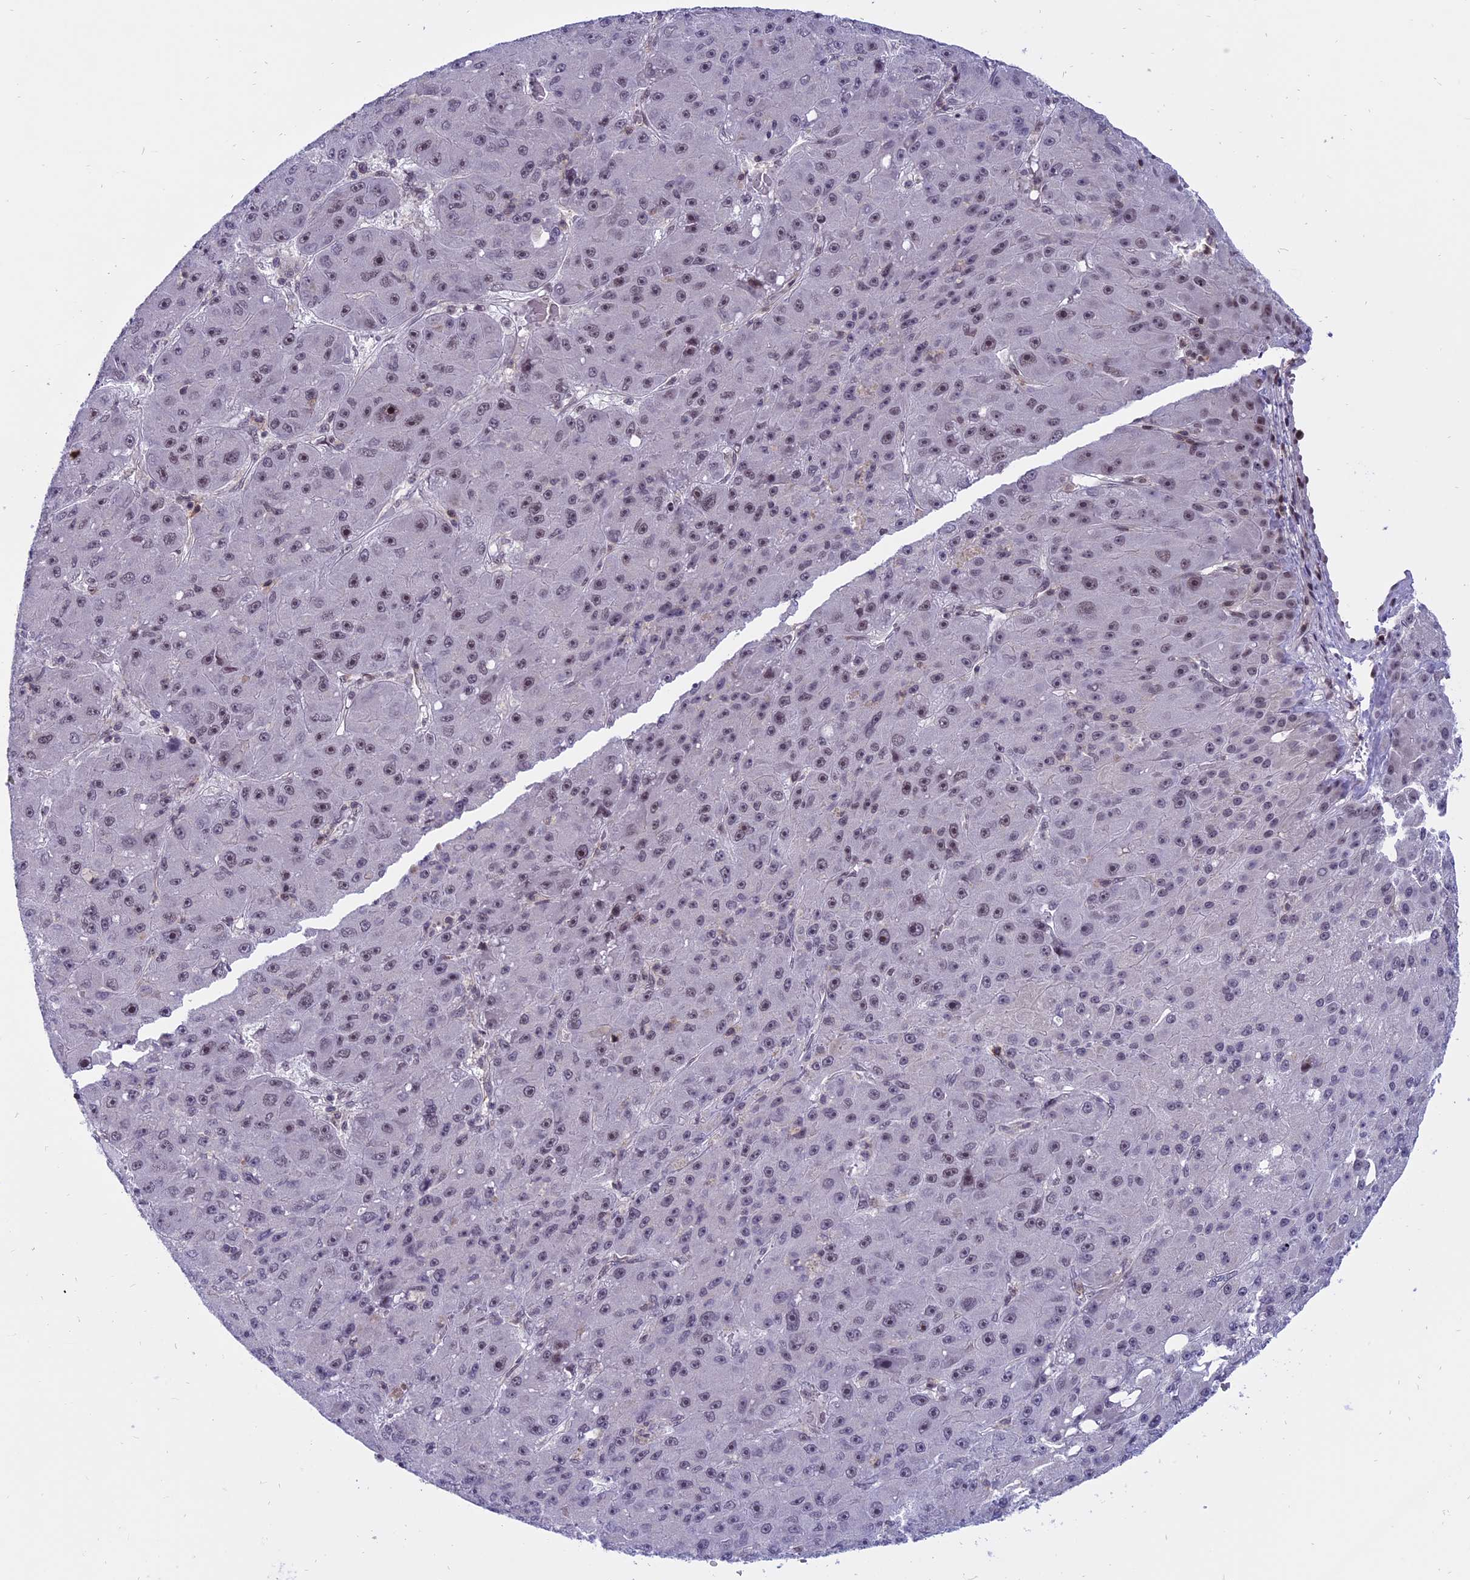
{"staining": {"intensity": "weak", "quantity": "25%-75%", "location": "nuclear"}, "tissue": "liver cancer", "cell_type": "Tumor cells", "image_type": "cancer", "snomed": [{"axis": "morphology", "description": "Carcinoma, Hepatocellular, NOS"}, {"axis": "topography", "description": "Liver"}], "caption": "Hepatocellular carcinoma (liver) was stained to show a protein in brown. There is low levels of weak nuclear positivity in about 25%-75% of tumor cells. Ihc stains the protein of interest in brown and the nuclei are stained blue.", "gene": "TADA3", "patient": {"sex": "male", "age": 67}}